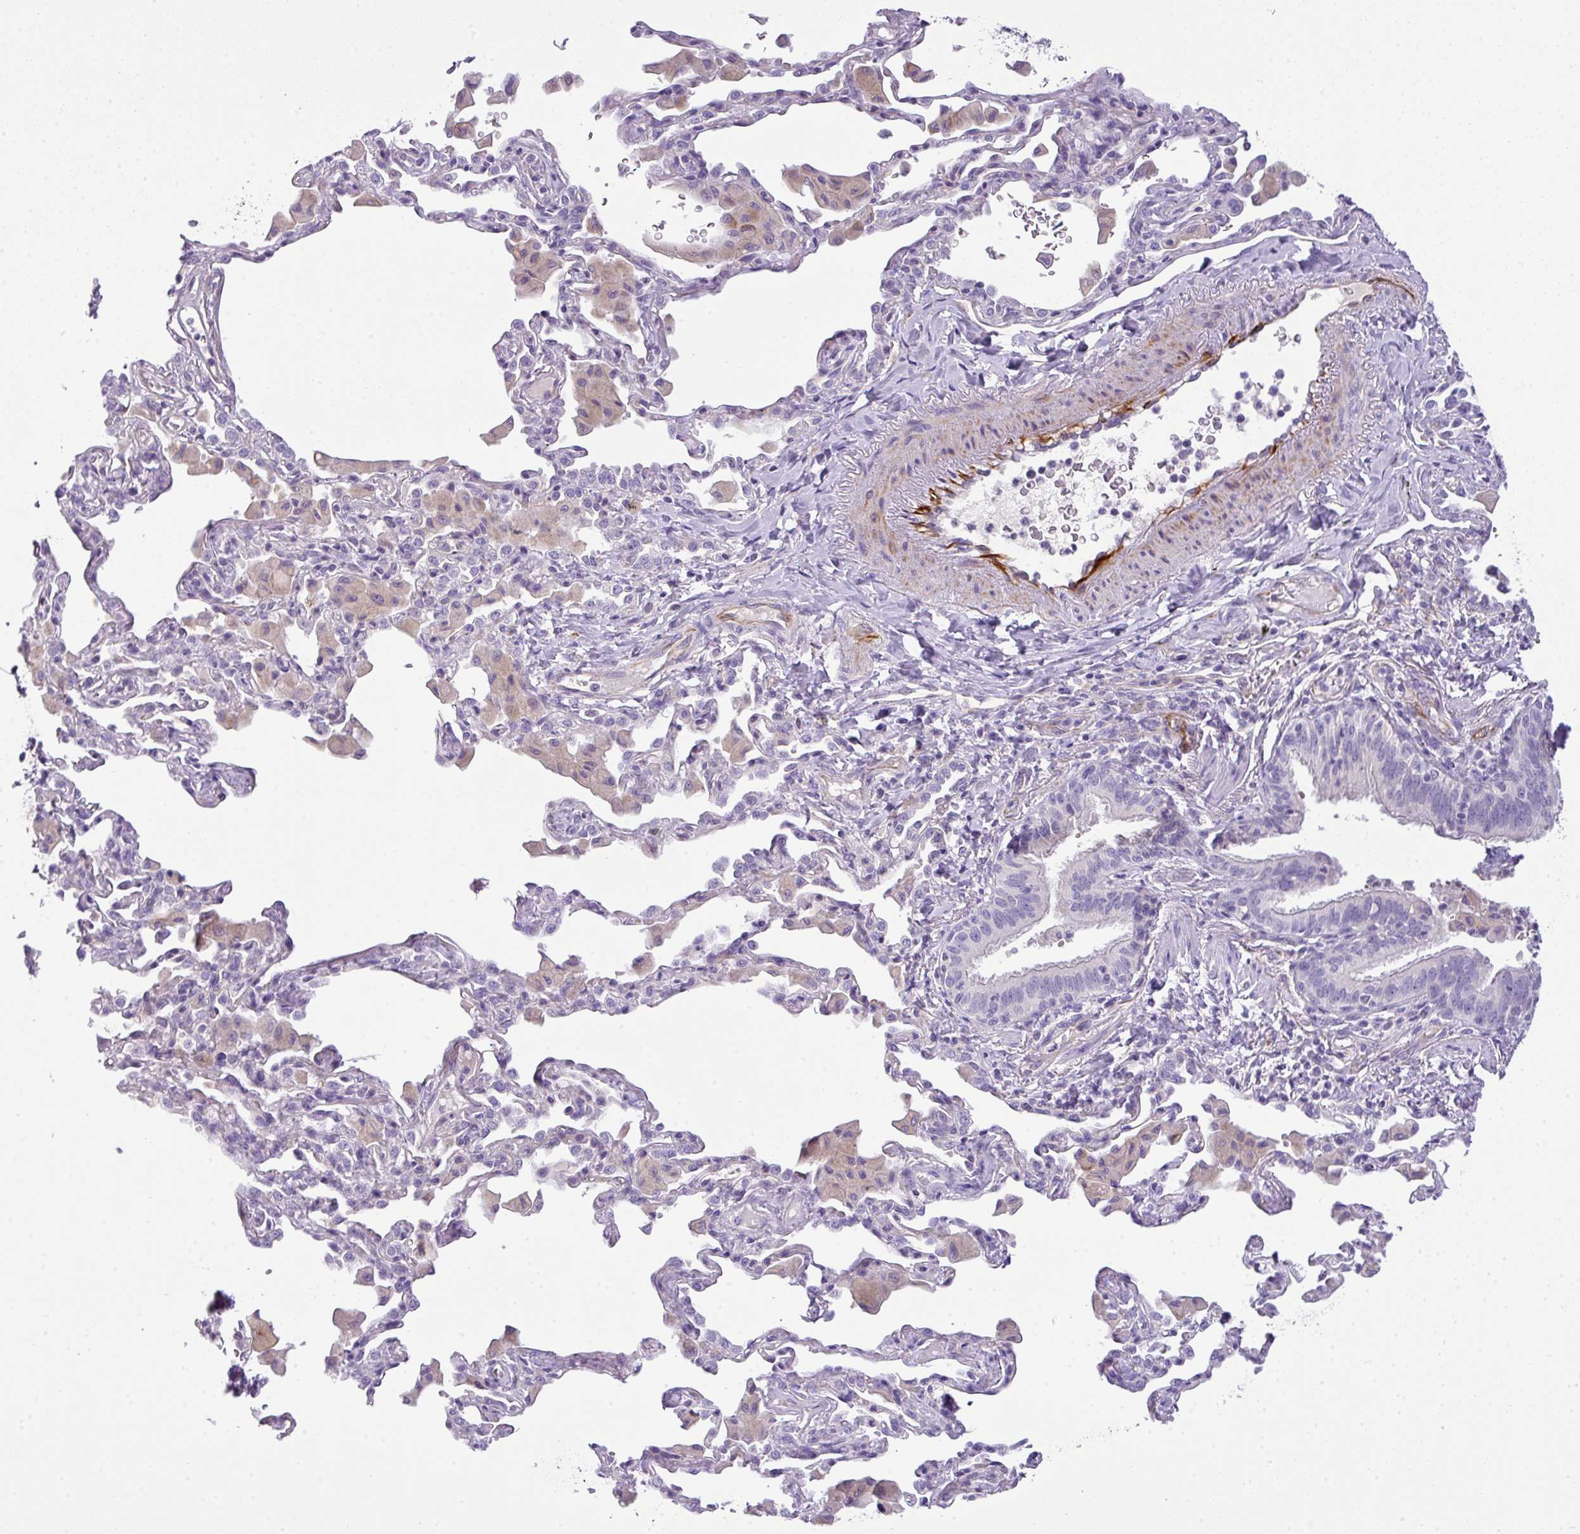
{"staining": {"intensity": "negative", "quantity": "none", "location": "none"}, "tissue": "bronchus", "cell_type": "Respiratory epithelial cells", "image_type": "normal", "snomed": [{"axis": "morphology", "description": "Normal tissue, NOS"}, {"axis": "morphology", "description": "Inflammation, NOS"}, {"axis": "topography", "description": "Bronchus"}, {"axis": "topography", "description": "Lung"}], "caption": "DAB (3,3'-diaminobenzidine) immunohistochemical staining of benign bronchus reveals no significant expression in respiratory epithelial cells. The staining is performed using DAB (3,3'-diaminobenzidine) brown chromogen with nuclei counter-stained in using hematoxylin.", "gene": "ENSG00000273748", "patient": {"sex": "female", "age": 46}}